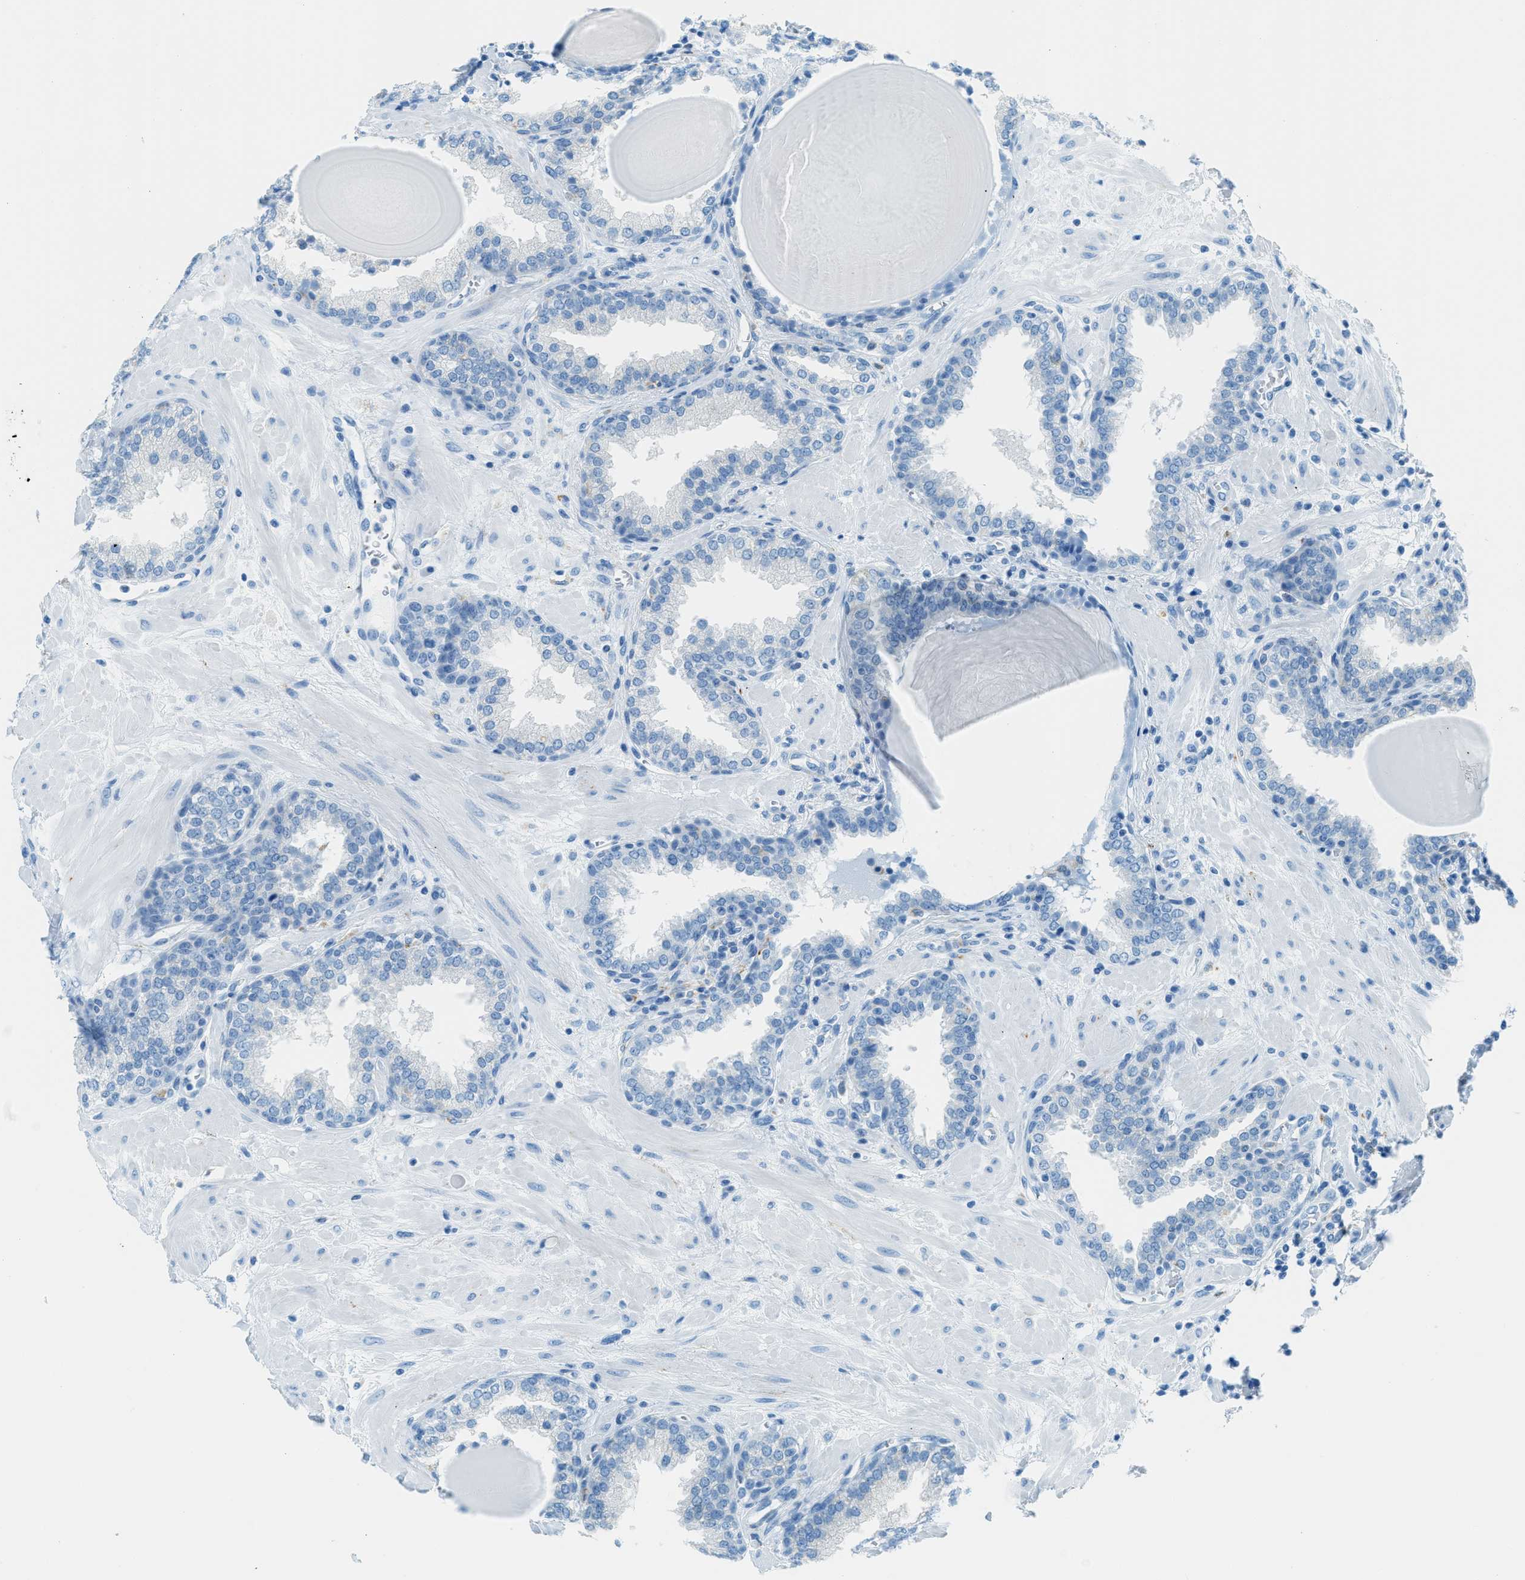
{"staining": {"intensity": "weak", "quantity": "<25%", "location": "cytoplasmic/membranous"}, "tissue": "prostate", "cell_type": "Glandular cells", "image_type": "normal", "snomed": [{"axis": "morphology", "description": "Normal tissue, NOS"}, {"axis": "topography", "description": "Prostate"}], "caption": "This is a photomicrograph of immunohistochemistry (IHC) staining of benign prostate, which shows no staining in glandular cells. Brightfield microscopy of immunohistochemistry stained with DAB (brown) and hematoxylin (blue), captured at high magnification.", "gene": "C21orf62", "patient": {"sex": "male", "age": 51}}